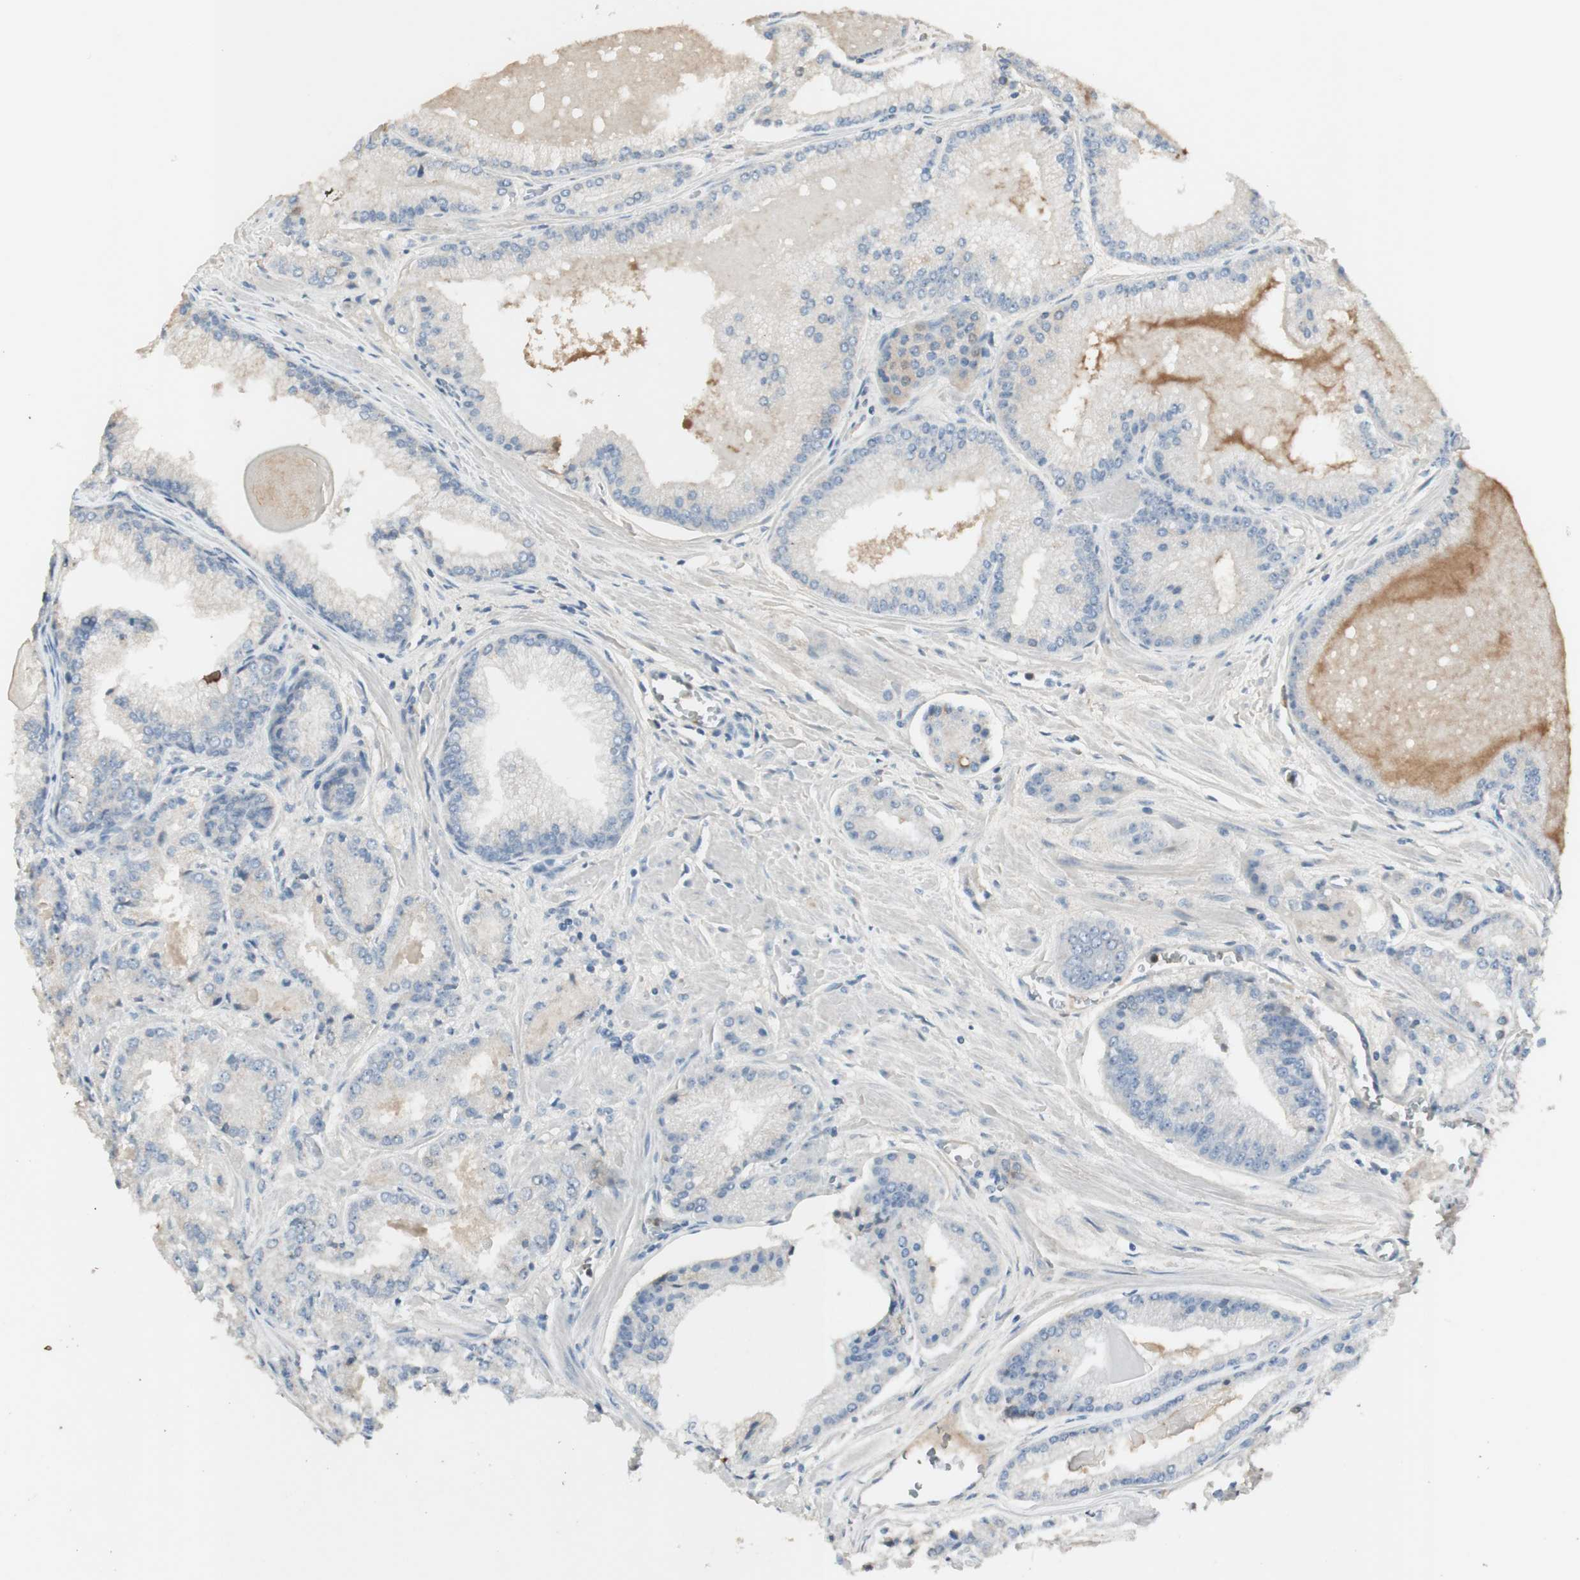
{"staining": {"intensity": "negative", "quantity": "none", "location": "none"}, "tissue": "prostate cancer", "cell_type": "Tumor cells", "image_type": "cancer", "snomed": [{"axis": "morphology", "description": "Adenocarcinoma, Low grade"}, {"axis": "topography", "description": "Prostate"}], "caption": "Prostate cancer was stained to show a protein in brown. There is no significant expression in tumor cells.", "gene": "IFNG", "patient": {"sex": "male", "age": 59}}